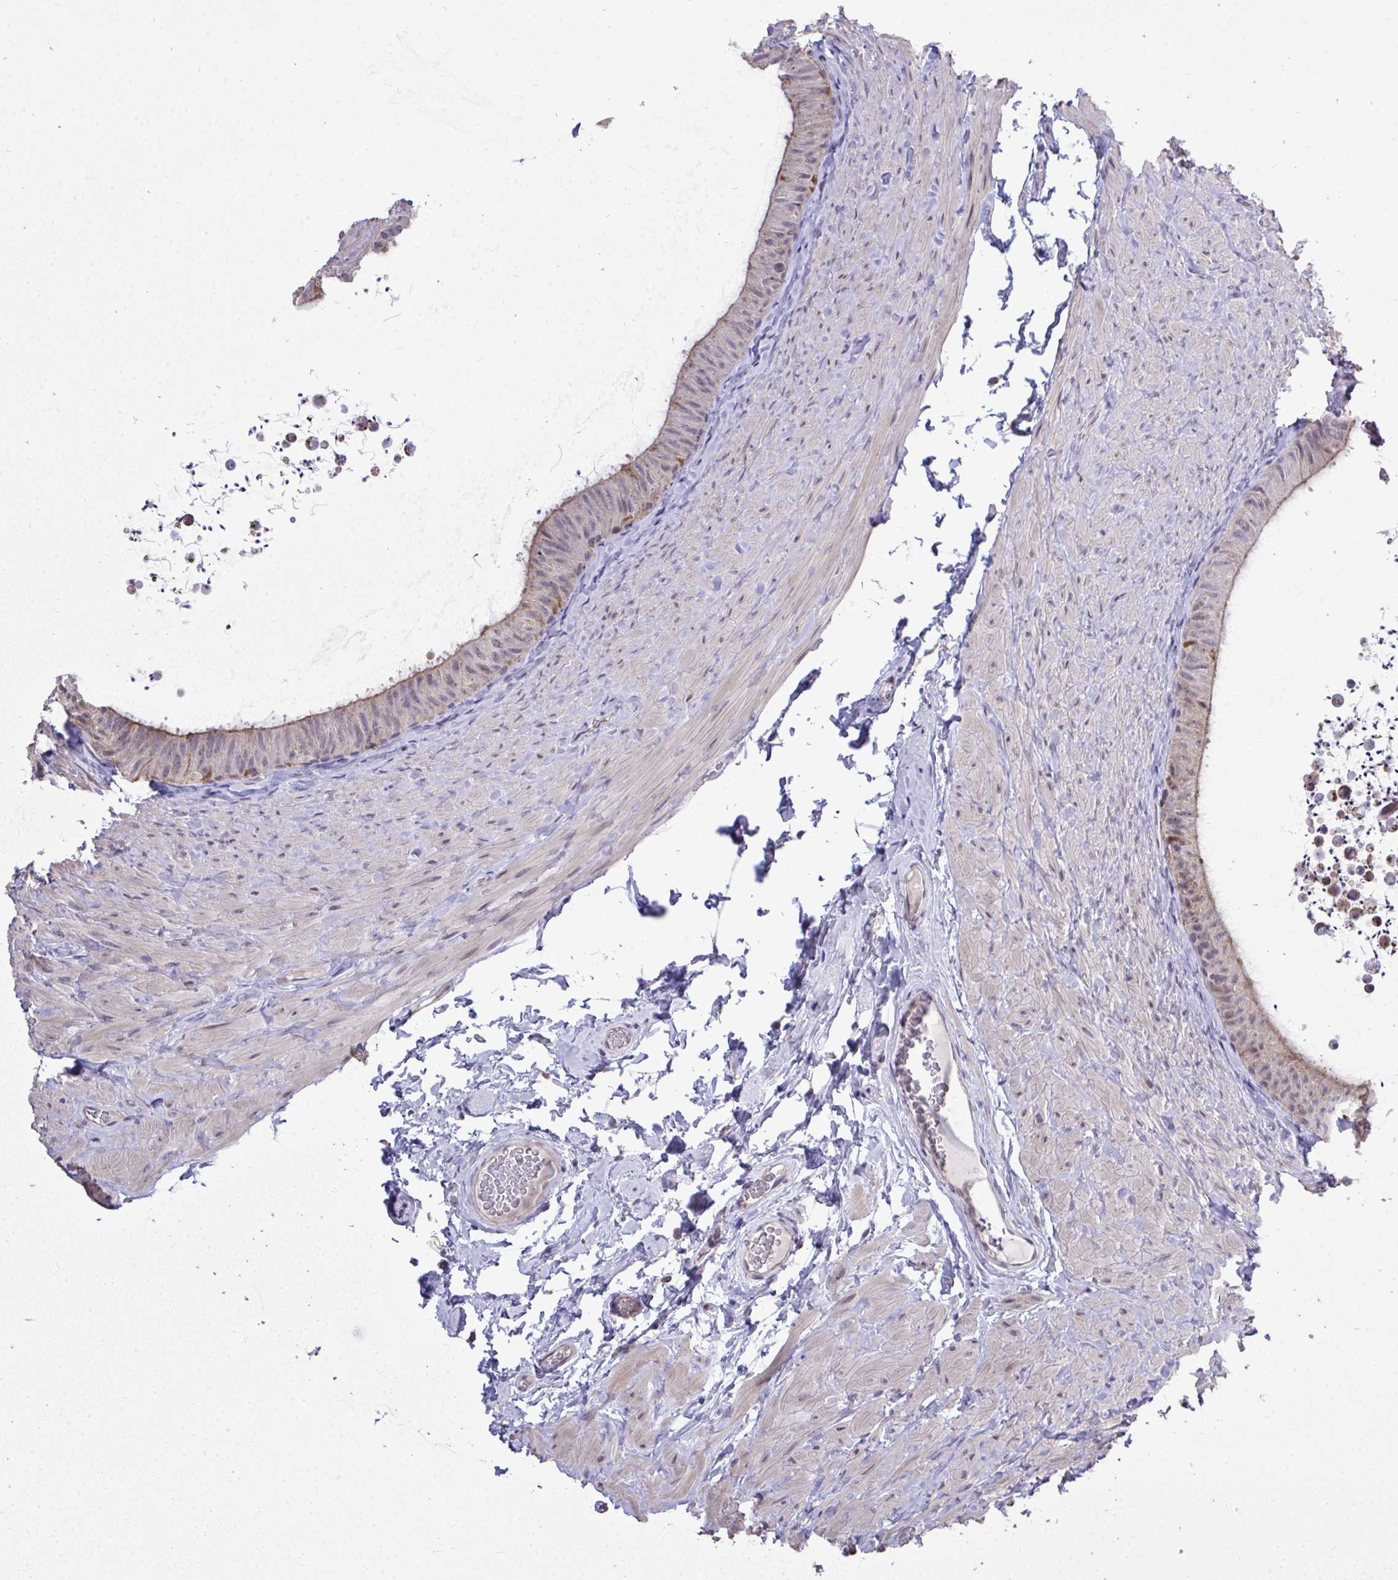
{"staining": {"intensity": "weak", "quantity": "25%-75%", "location": "cytoplasmic/membranous"}, "tissue": "epididymis", "cell_type": "Glandular cells", "image_type": "normal", "snomed": [{"axis": "morphology", "description": "Normal tissue, NOS"}, {"axis": "topography", "description": "Epididymis, spermatic cord, NOS"}, {"axis": "topography", "description": "Epididymis"}], "caption": "DAB immunohistochemical staining of normal epididymis shows weak cytoplasmic/membranous protein positivity in approximately 25%-75% of glandular cells.", "gene": "XAF1", "patient": {"sex": "male", "age": 31}}